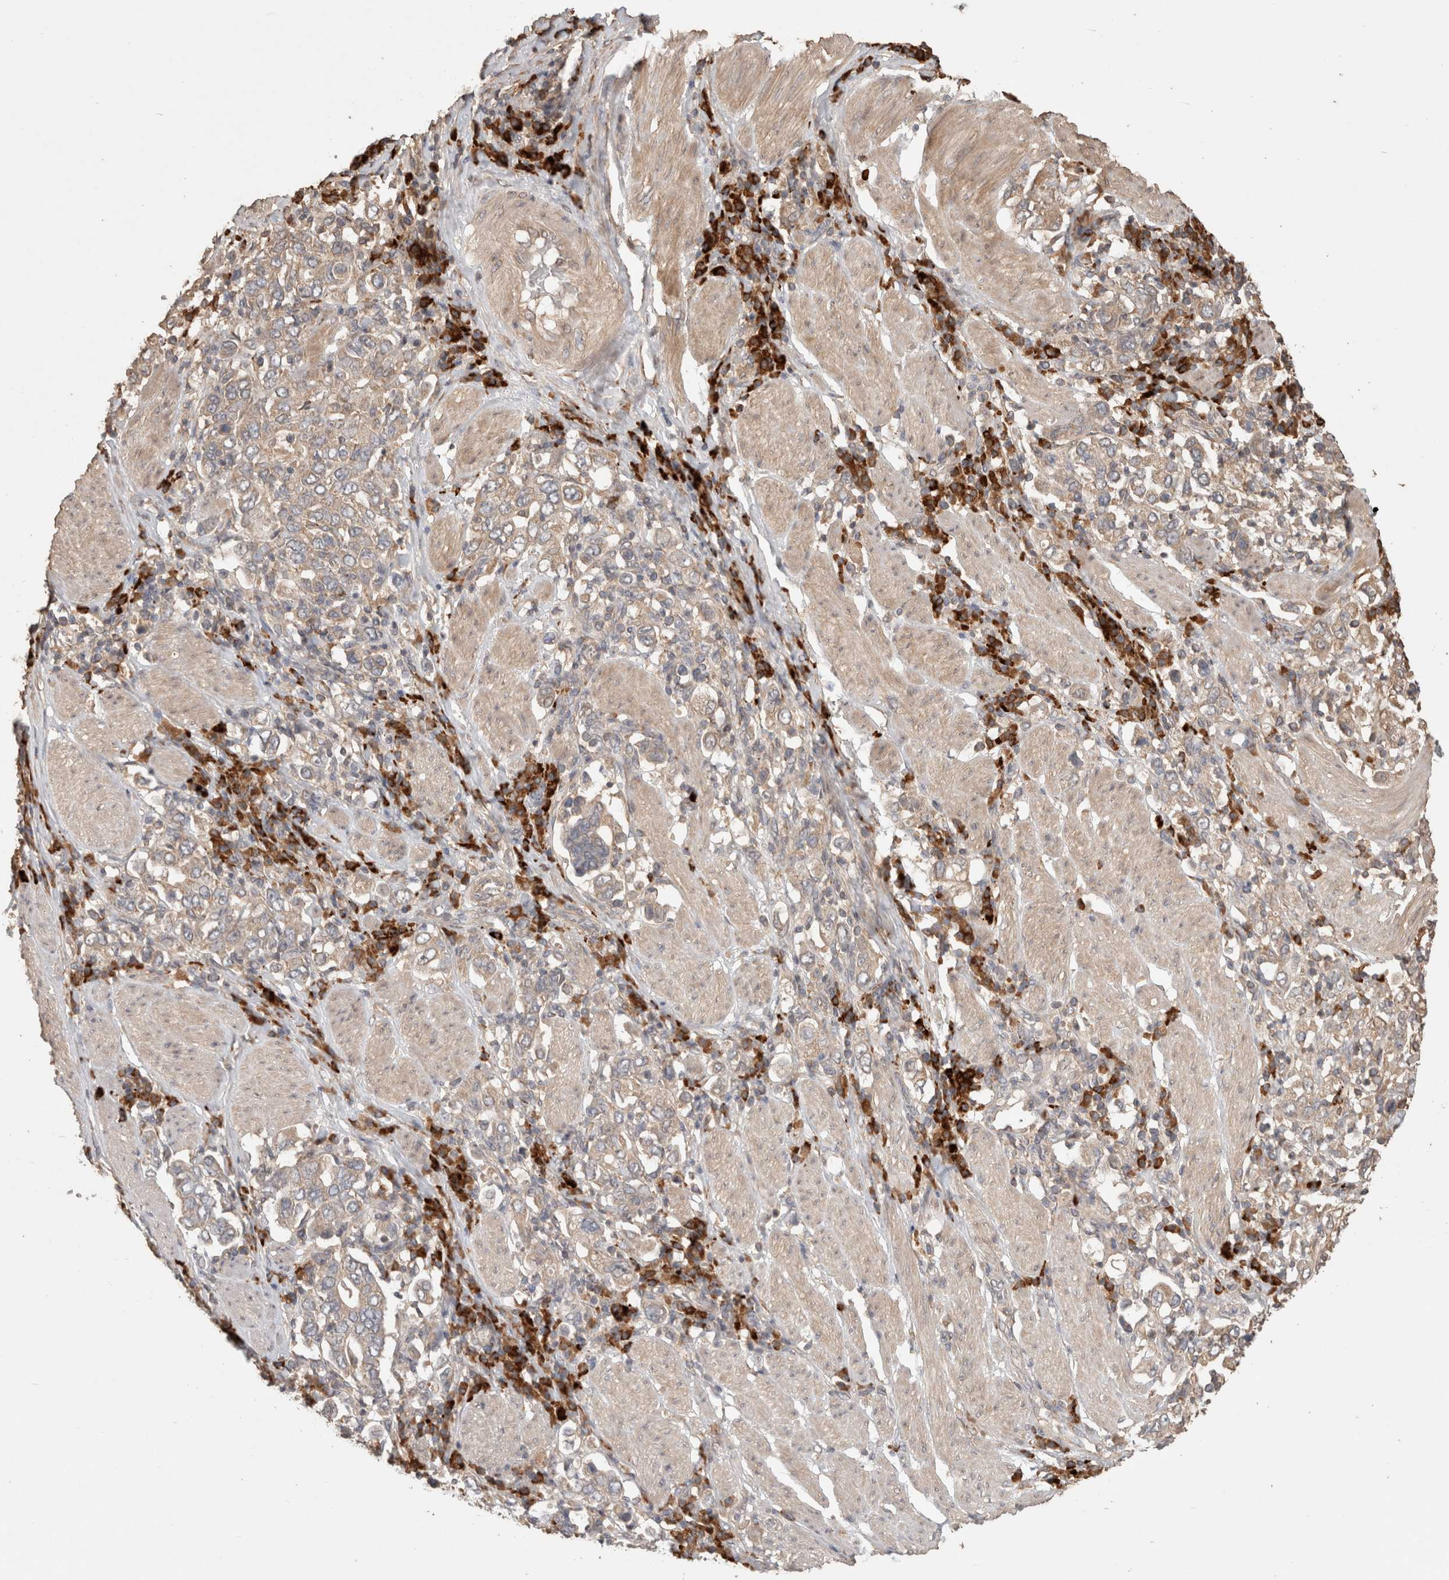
{"staining": {"intensity": "weak", "quantity": ">75%", "location": "cytoplasmic/membranous"}, "tissue": "stomach cancer", "cell_type": "Tumor cells", "image_type": "cancer", "snomed": [{"axis": "morphology", "description": "Adenocarcinoma, NOS"}, {"axis": "topography", "description": "Stomach, upper"}], "caption": "A brown stain labels weak cytoplasmic/membranous staining of a protein in adenocarcinoma (stomach) tumor cells.", "gene": "HROB", "patient": {"sex": "male", "age": 62}}